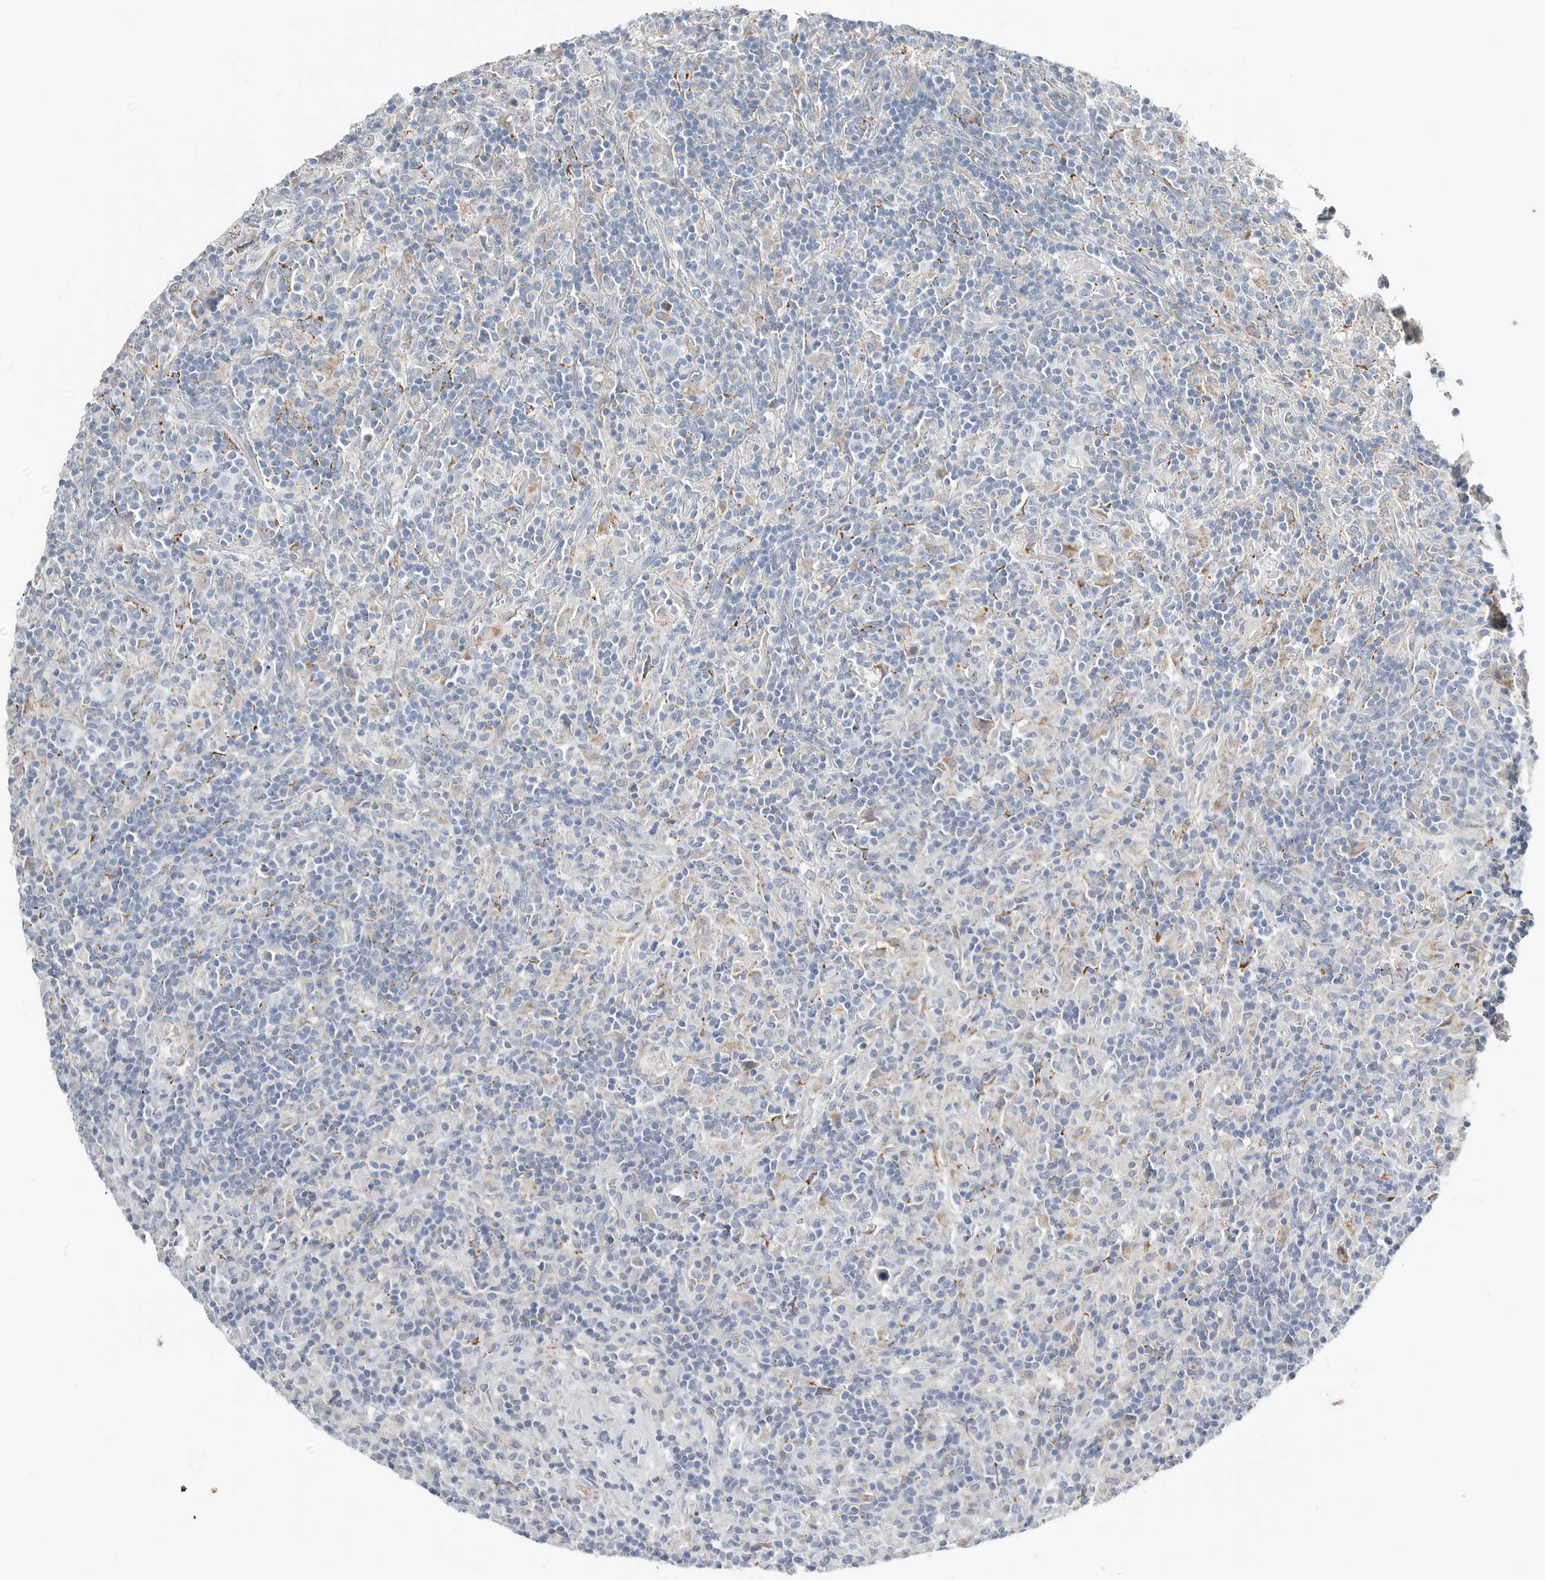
{"staining": {"intensity": "negative", "quantity": "none", "location": "none"}, "tissue": "lymphoma", "cell_type": "Tumor cells", "image_type": "cancer", "snomed": [{"axis": "morphology", "description": "Hodgkin's disease, NOS"}, {"axis": "topography", "description": "Lymph node"}], "caption": "This is an immunohistochemistry image of human Hodgkin's disease. There is no expression in tumor cells.", "gene": "SERPINB7", "patient": {"sex": "male", "age": 70}}